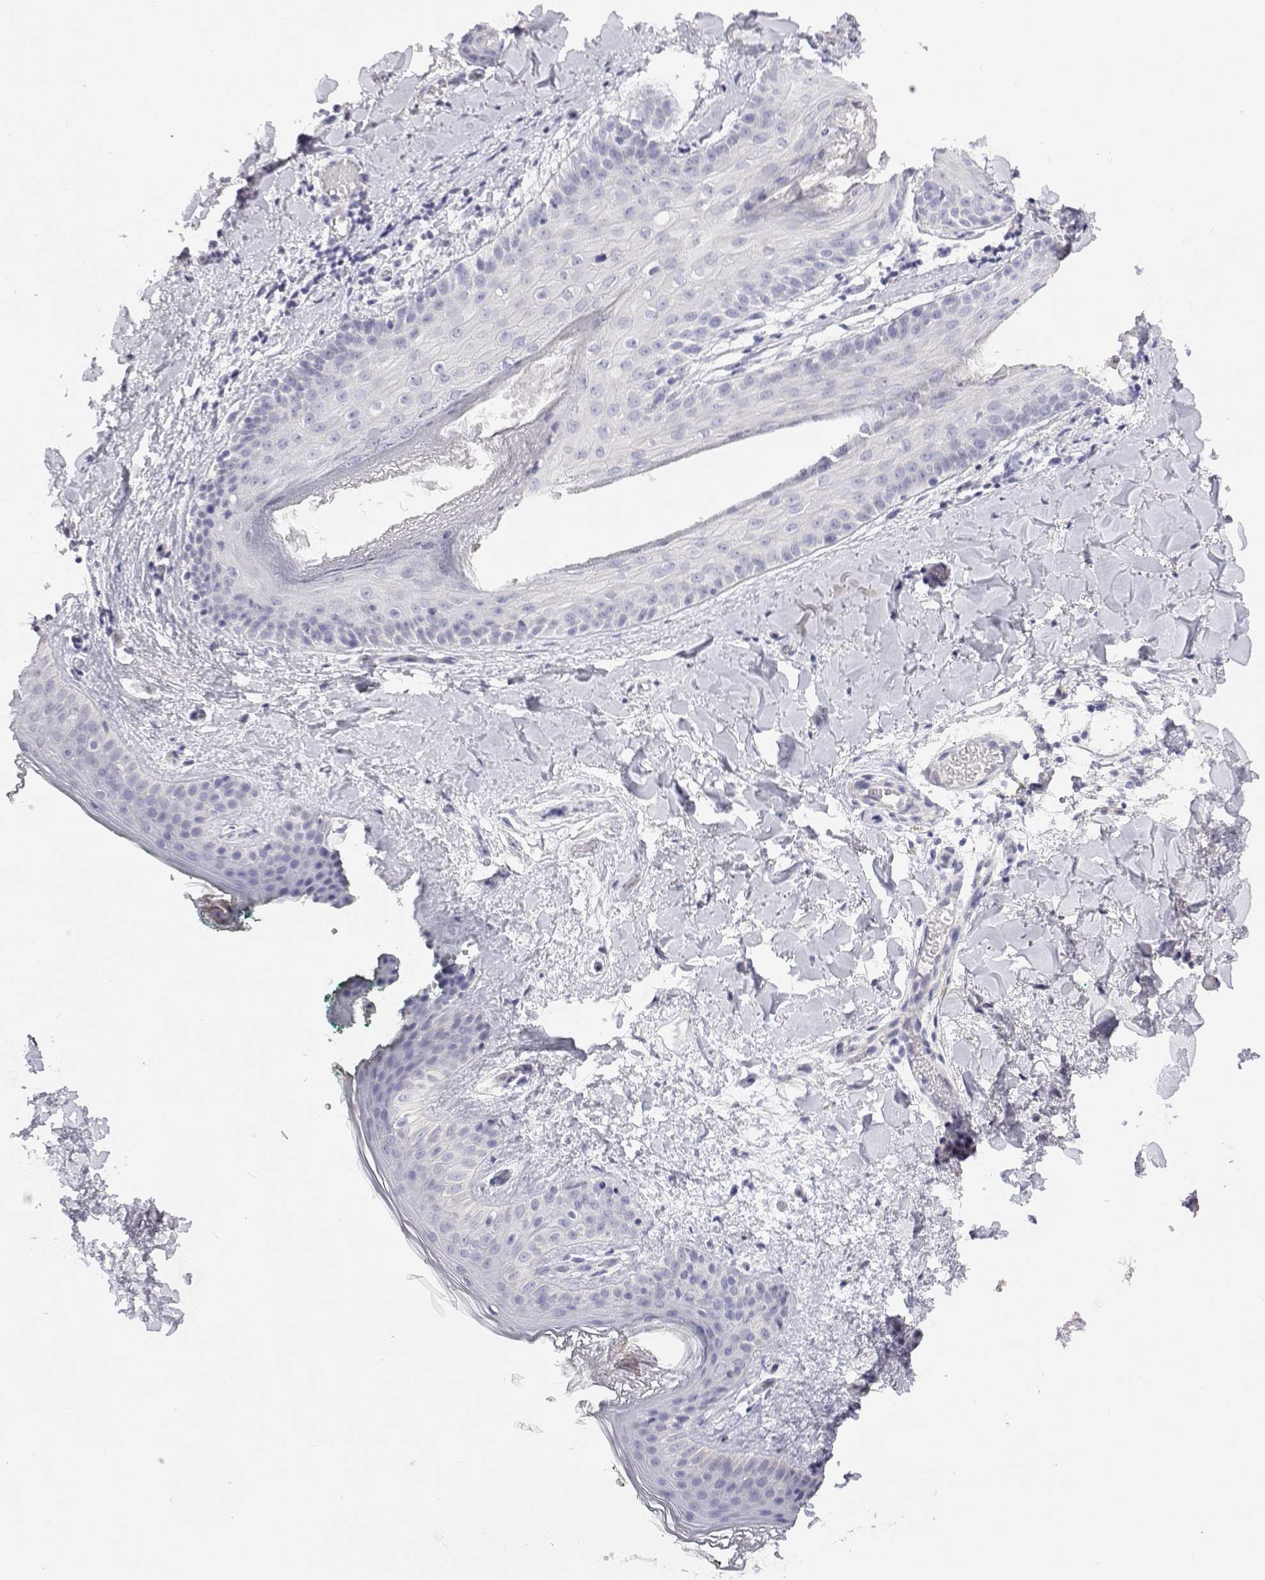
{"staining": {"intensity": "negative", "quantity": "none", "location": "none"}, "tissue": "skin", "cell_type": "Fibroblasts", "image_type": "normal", "snomed": [{"axis": "morphology", "description": "Normal tissue, NOS"}, {"axis": "topography", "description": "Skin"}], "caption": "The IHC image has no significant expression in fibroblasts of skin. Brightfield microscopy of IHC stained with DAB (brown) and hematoxylin (blue), captured at high magnification.", "gene": "ANKRD65", "patient": {"sex": "female", "age": 34}}